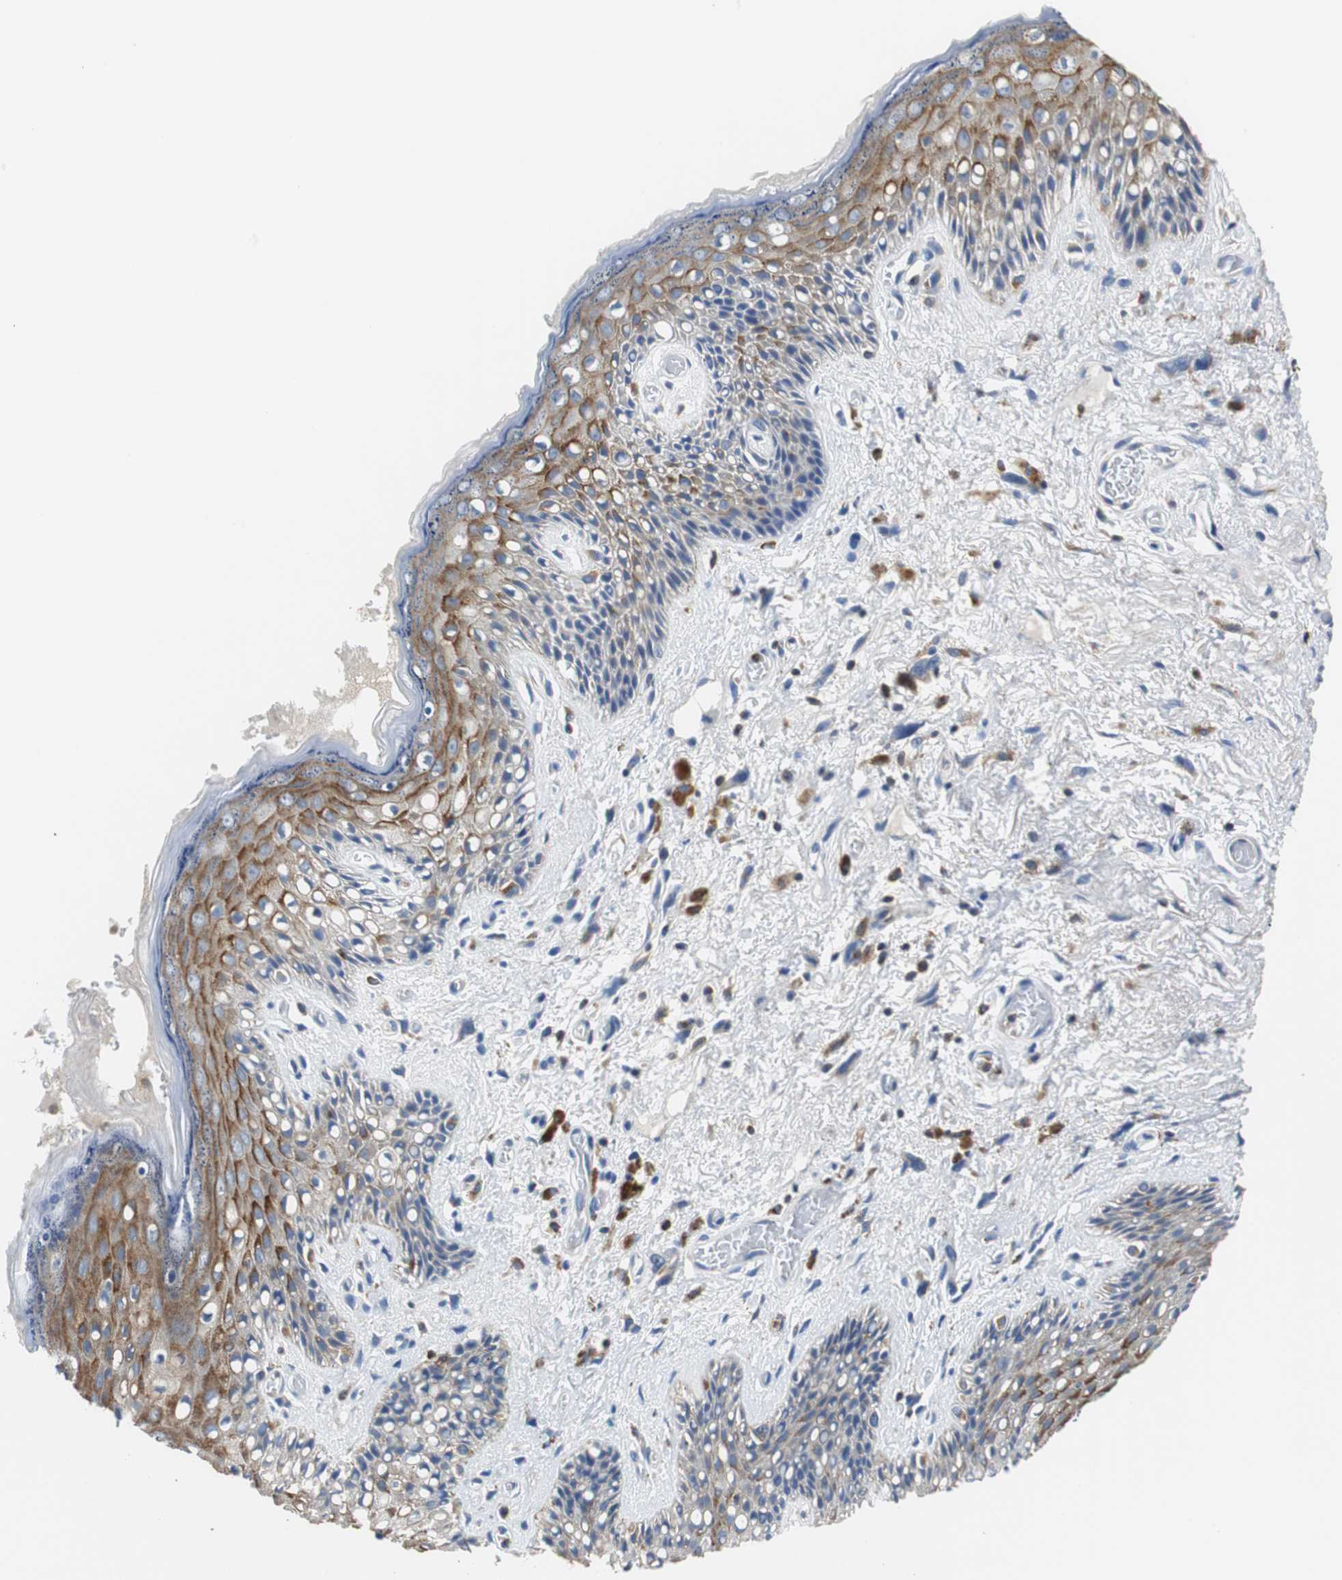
{"staining": {"intensity": "moderate", "quantity": "25%-75%", "location": "cytoplasmic/membranous"}, "tissue": "skin", "cell_type": "Epidermal cells", "image_type": "normal", "snomed": [{"axis": "morphology", "description": "Normal tissue, NOS"}, {"axis": "topography", "description": "Anal"}], "caption": "This photomicrograph reveals immunohistochemistry staining of benign human skin, with medium moderate cytoplasmic/membranous staining in approximately 25%-75% of epidermal cells.", "gene": "VAMP8", "patient": {"sex": "female", "age": 46}}